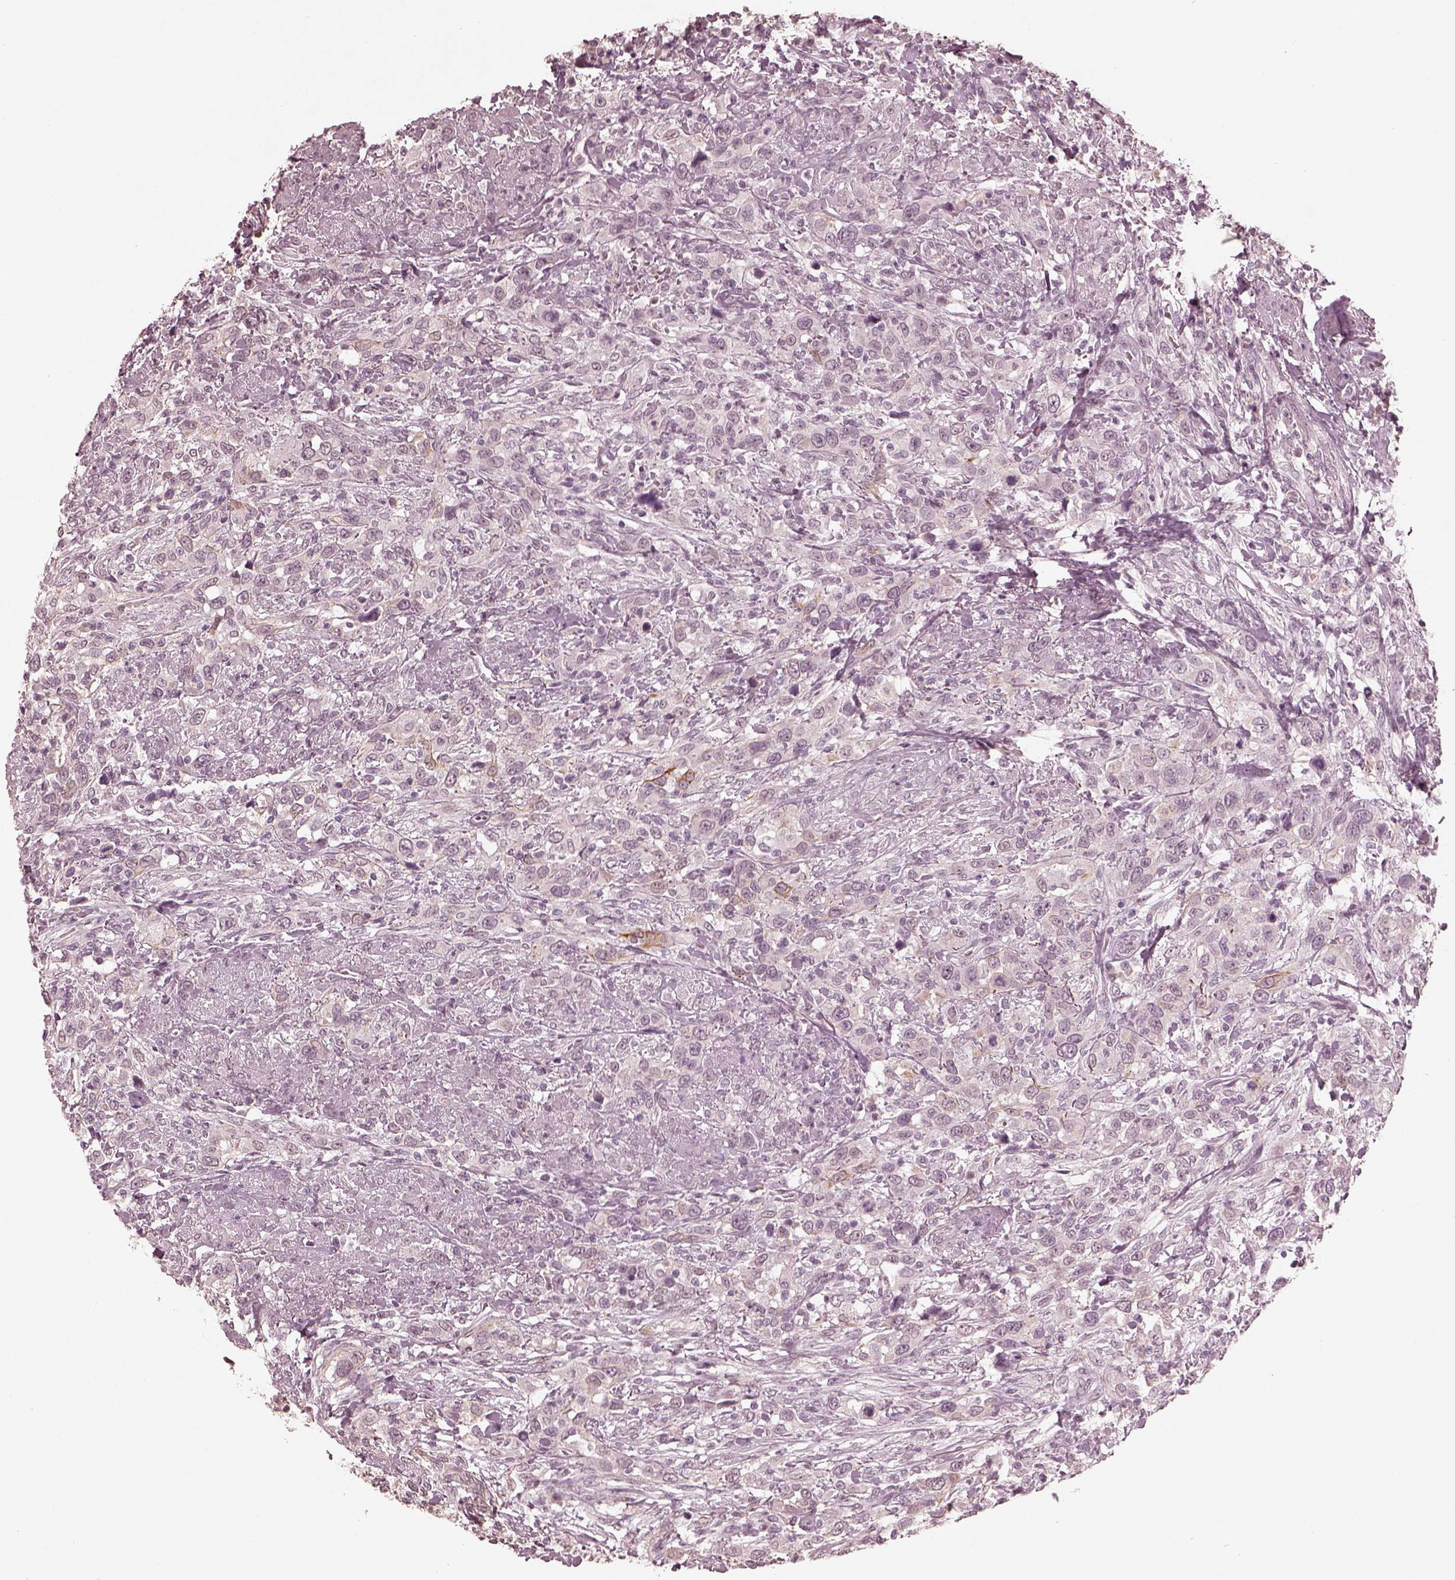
{"staining": {"intensity": "negative", "quantity": "none", "location": "none"}, "tissue": "urothelial cancer", "cell_type": "Tumor cells", "image_type": "cancer", "snomed": [{"axis": "morphology", "description": "Urothelial carcinoma, NOS"}, {"axis": "morphology", "description": "Urothelial carcinoma, High grade"}, {"axis": "topography", "description": "Urinary bladder"}], "caption": "The immunohistochemistry (IHC) photomicrograph has no significant staining in tumor cells of urothelial carcinoma (high-grade) tissue.", "gene": "KRT79", "patient": {"sex": "female", "age": 64}}